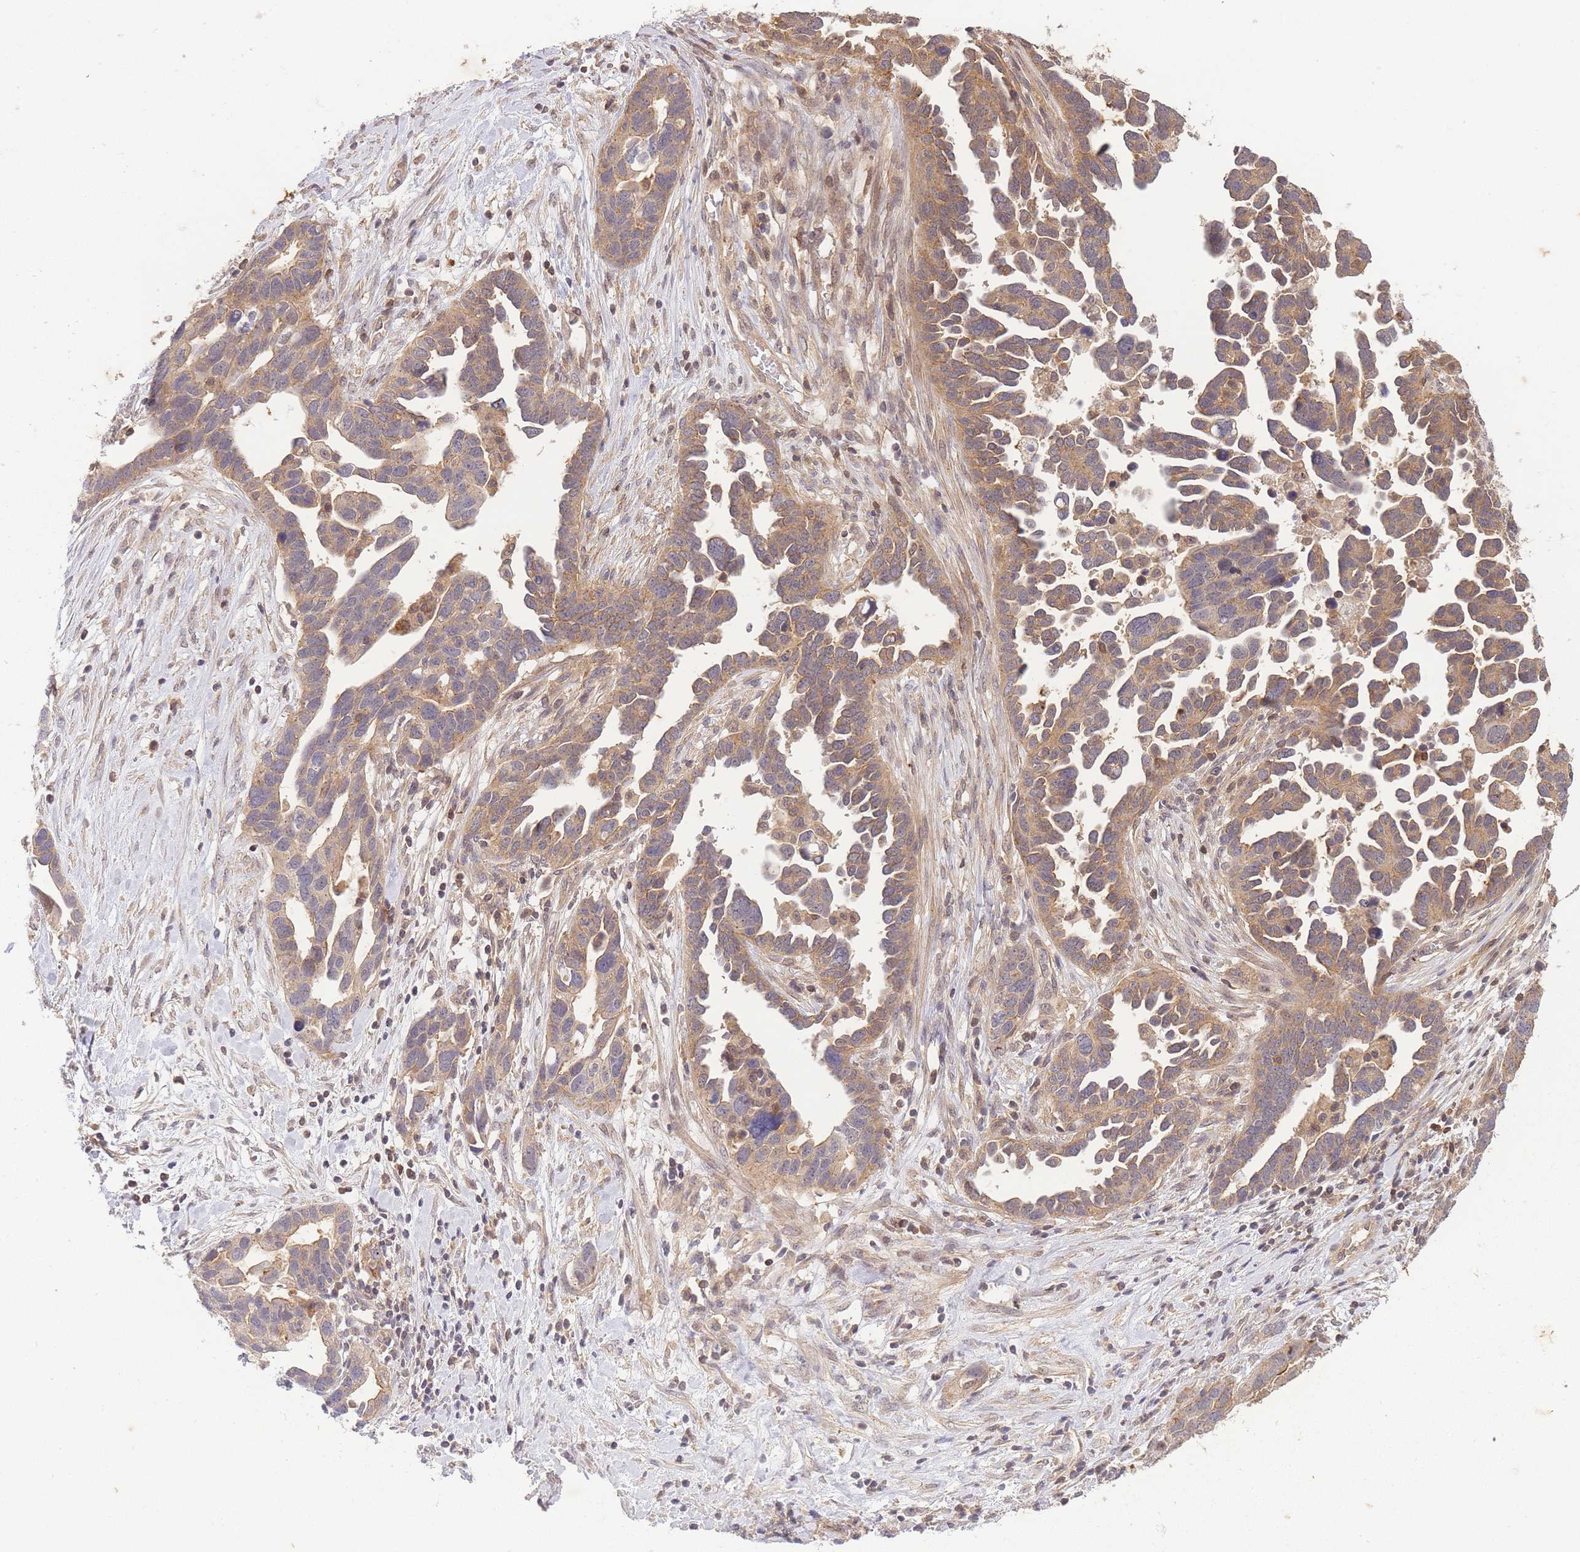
{"staining": {"intensity": "moderate", "quantity": ">75%", "location": "cytoplasmic/membranous"}, "tissue": "ovarian cancer", "cell_type": "Tumor cells", "image_type": "cancer", "snomed": [{"axis": "morphology", "description": "Cystadenocarcinoma, serous, NOS"}, {"axis": "topography", "description": "Ovary"}], "caption": "Immunohistochemical staining of human ovarian cancer (serous cystadenocarcinoma) displays medium levels of moderate cytoplasmic/membranous staining in about >75% of tumor cells.", "gene": "ST8SIA4", "patient": {"sex": "female", "age": 54}}